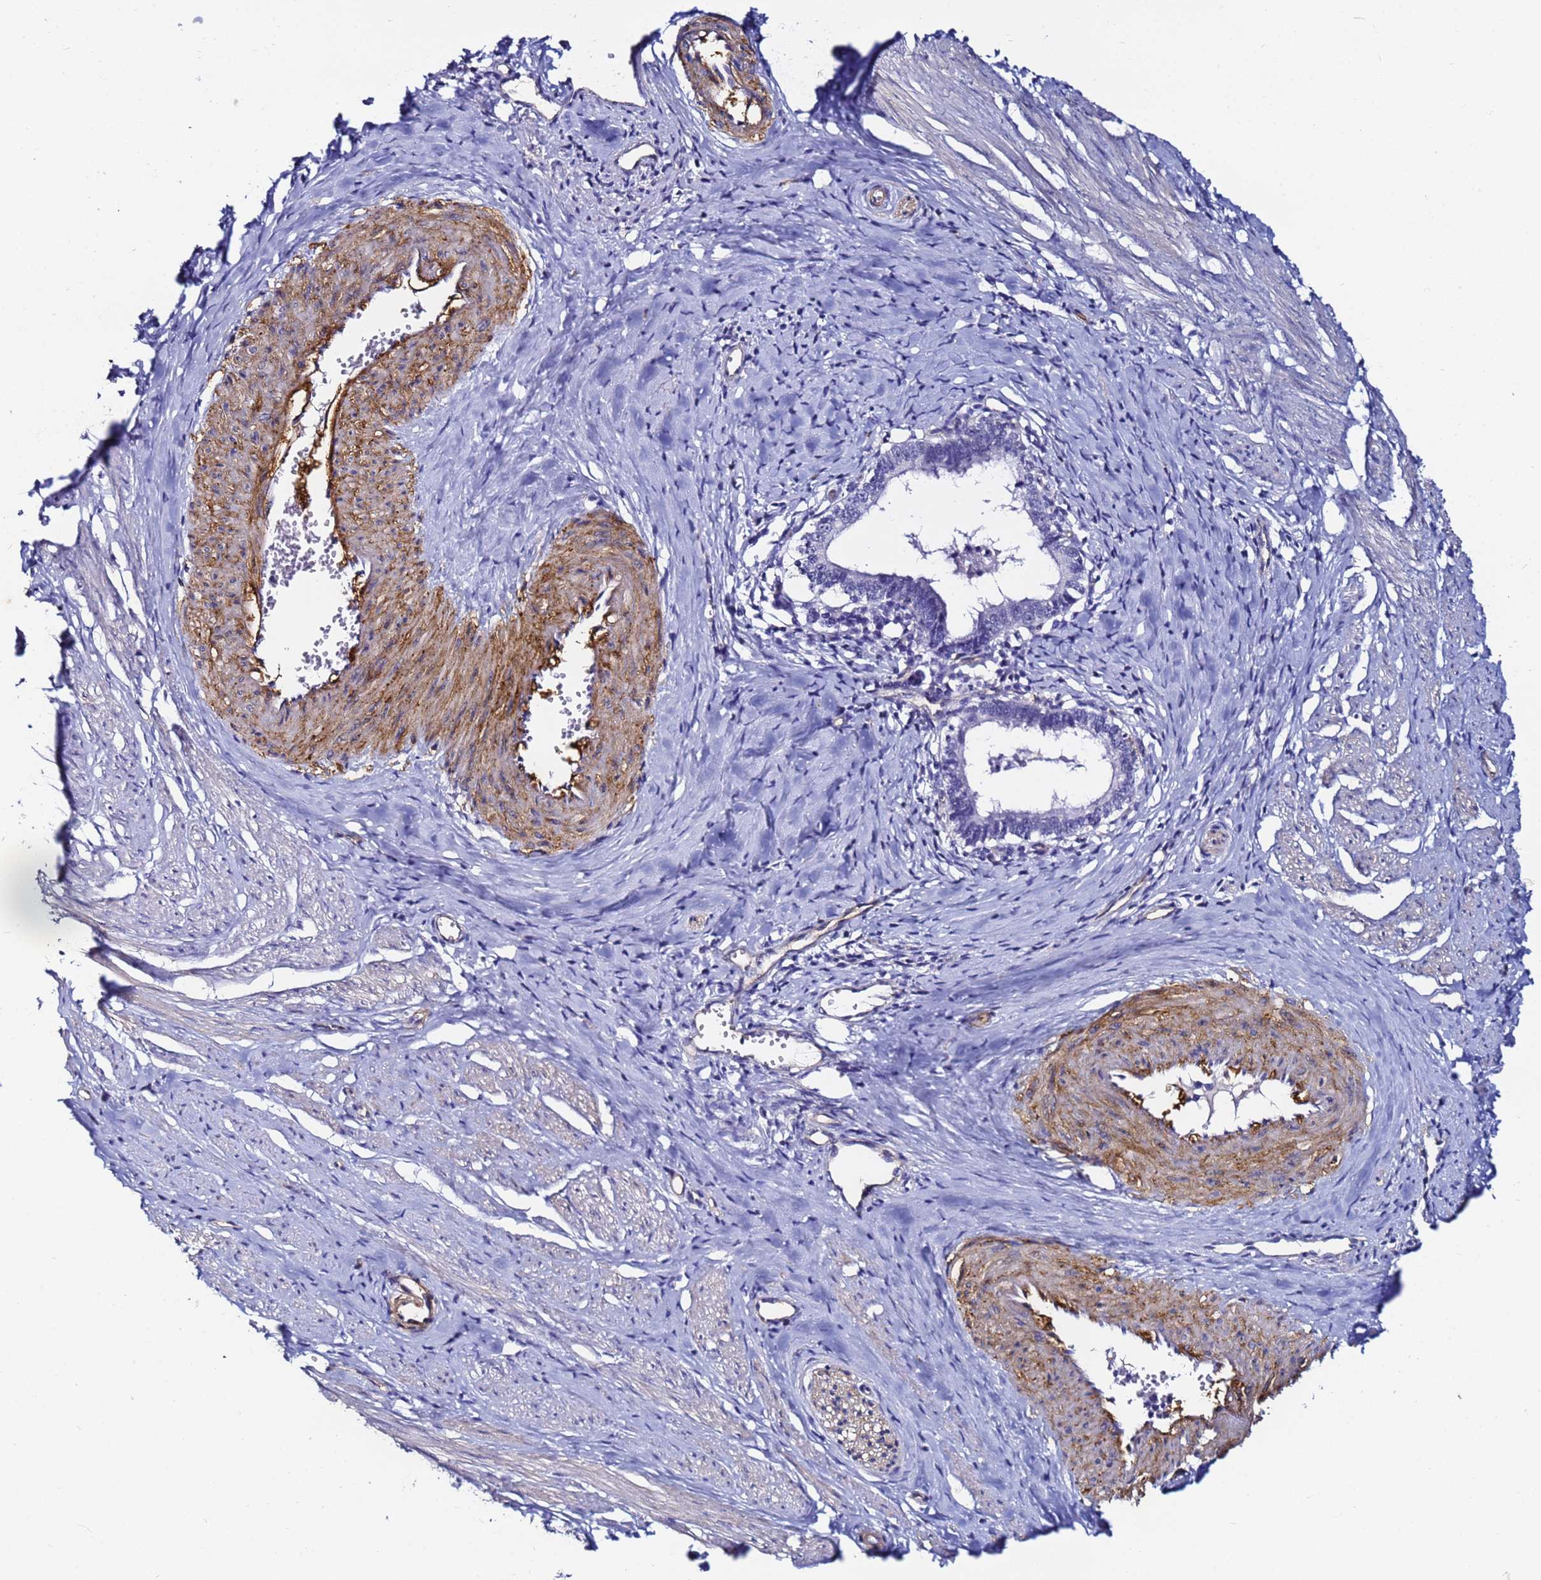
{"staining": {"intensity": "negative", "quantity": "none", "location": "none"}, "tissue": "cervical cancer", "cell_type": "Tumor cells", "image_type": "cancer", "snomed": [{"axis": "morphology", "description": "Adenocarcinoma, NOS"}, {"axis": "topography", "description": "Cervix"}], "caption": "The immunohistochemistry (IHC) photomicrograph has no significant expression in tumor cells of cervical cancer tissue.", "gene": "DEFB104A", "patient": {"sex": "female", "age": 36}}